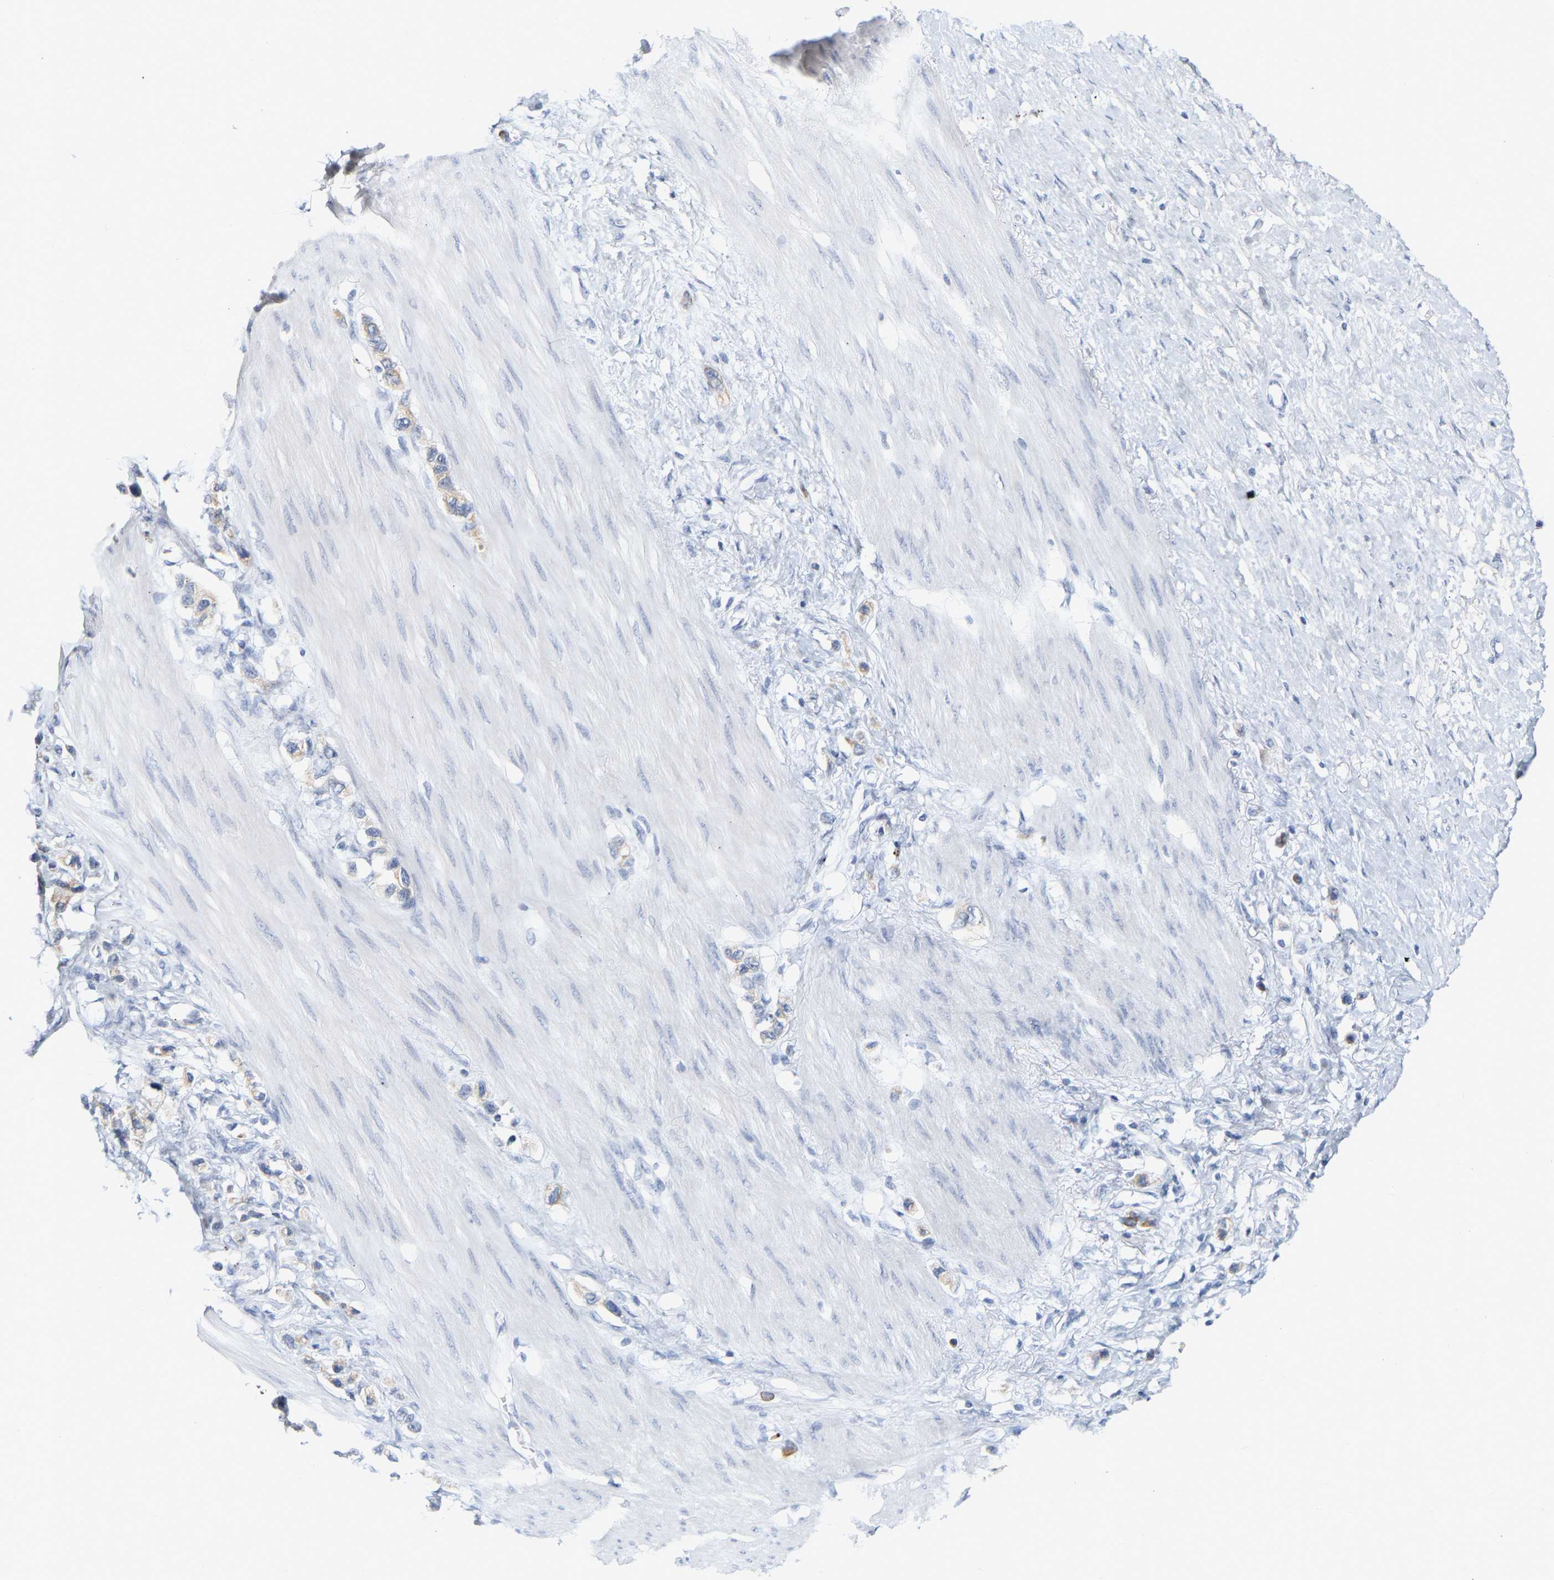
{"staining": {"intensity": "negative", "quantity": "none", "location": "none"}, "tissue": "stomach cancer", "cell_type": "Tumor cells", "image_type": "cancer", "snomed": [{"axis": "morphology", "description": "Adenocarcinoma, NOS"}, {"axis": "topography", "description": "Stomach"}], "caption": "Stomach cancer (adenocarcinoma) was stained to show a protein in brown. There is no significant staining in tumor cells.", "gene": "KRT76", "patient": {"sex": "female", "age": 65}}